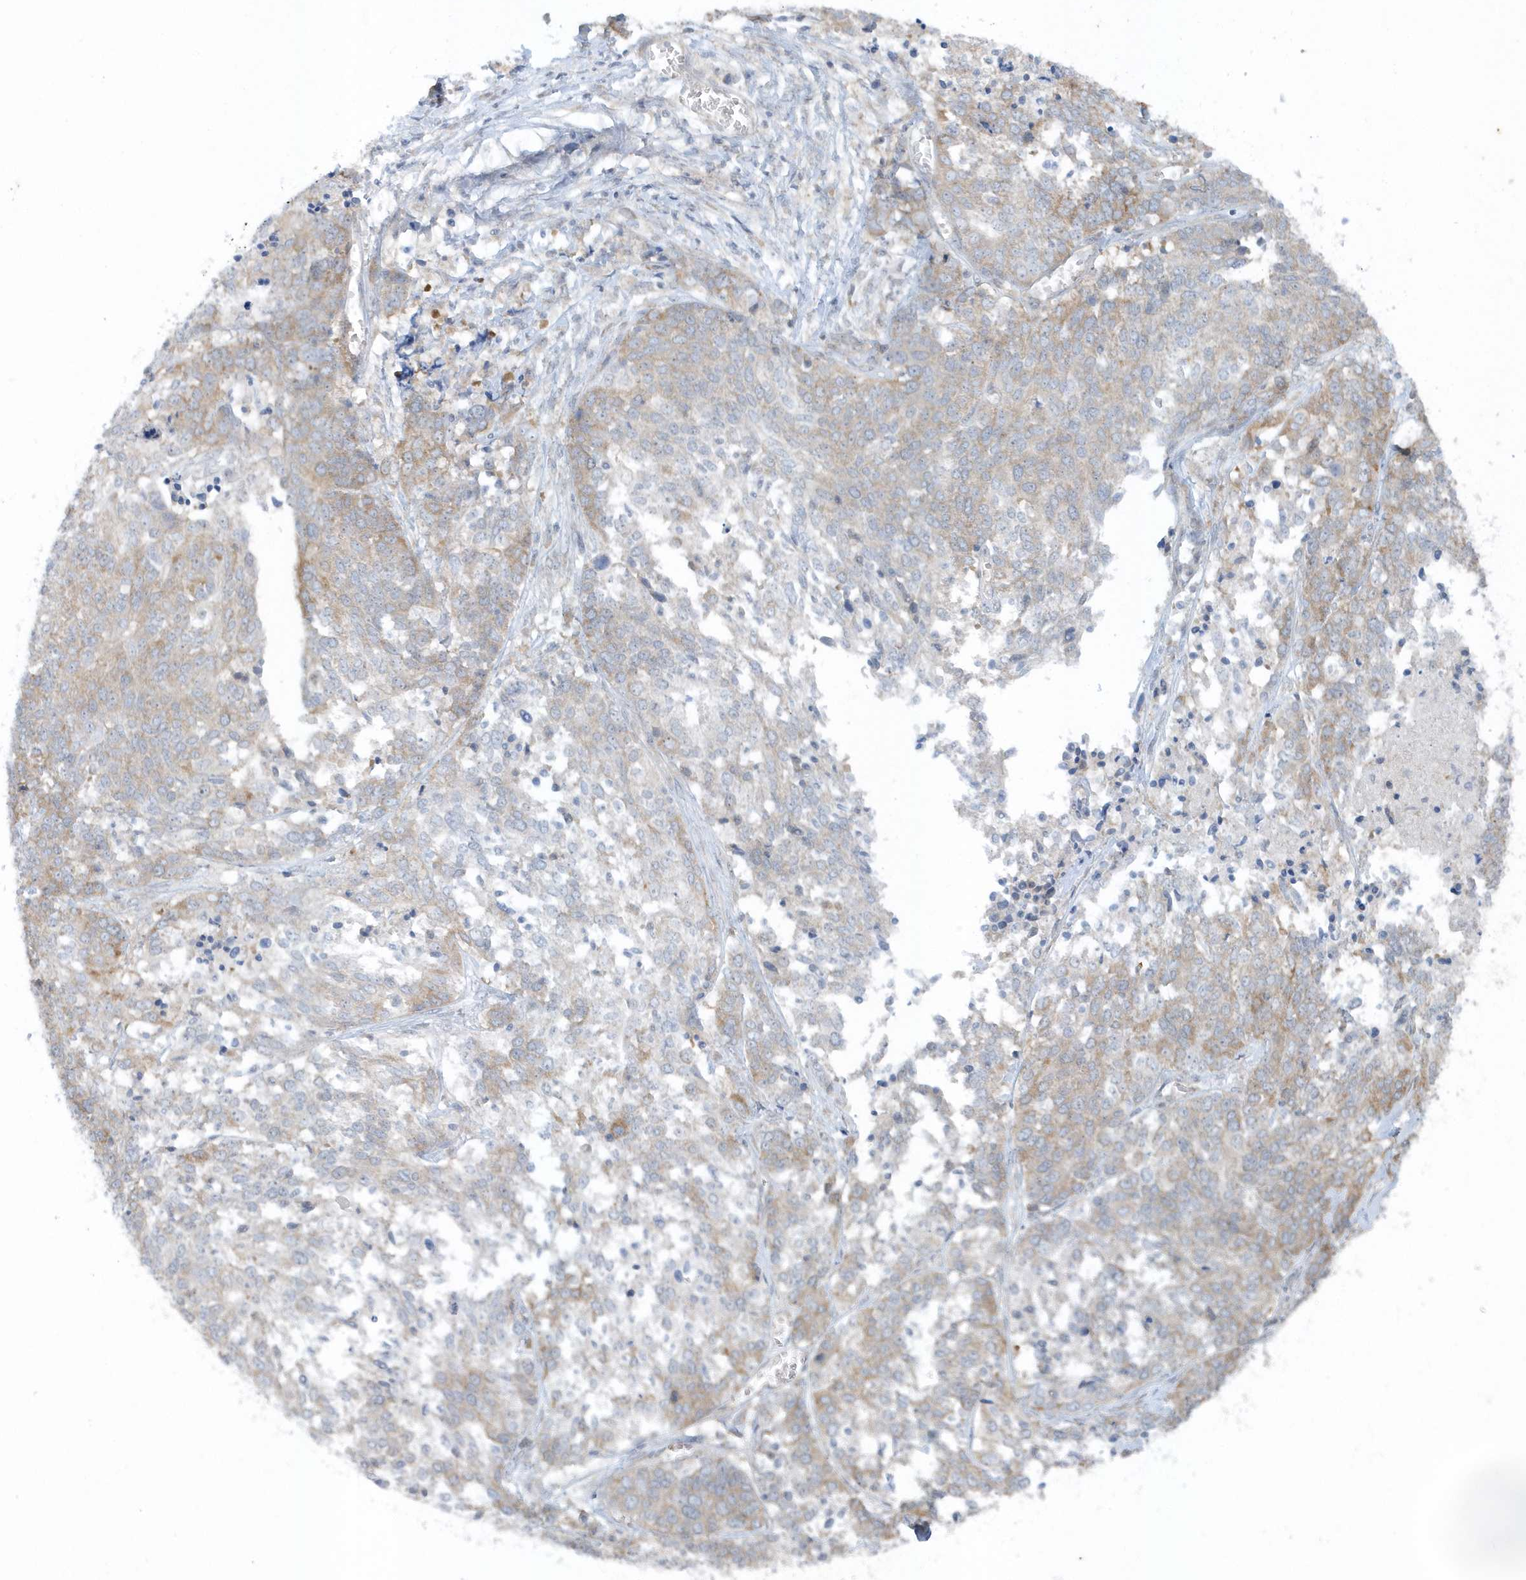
{"staining": {"intensity": "moderate", "quantity": "<25%", "location": "cytoplasmic/membranous"}, "tissue": "ovarian cancer", "cell_type": "Tumor cells", "image_type": "cancer", "snomed": [{"axis": "morphology", "description": "Cystadenocarcinoma, serous, NOS"}, {"axis": "topography", "description": "Ovary"}], "caption": "Tumor cells display moderate cytoplasmic/membranous expression in approximately <25% of cells in ovarian serous cystadenocarcinoma.", "gene": "SCN3A", "patient": {"sex": "female", "age": 44}}